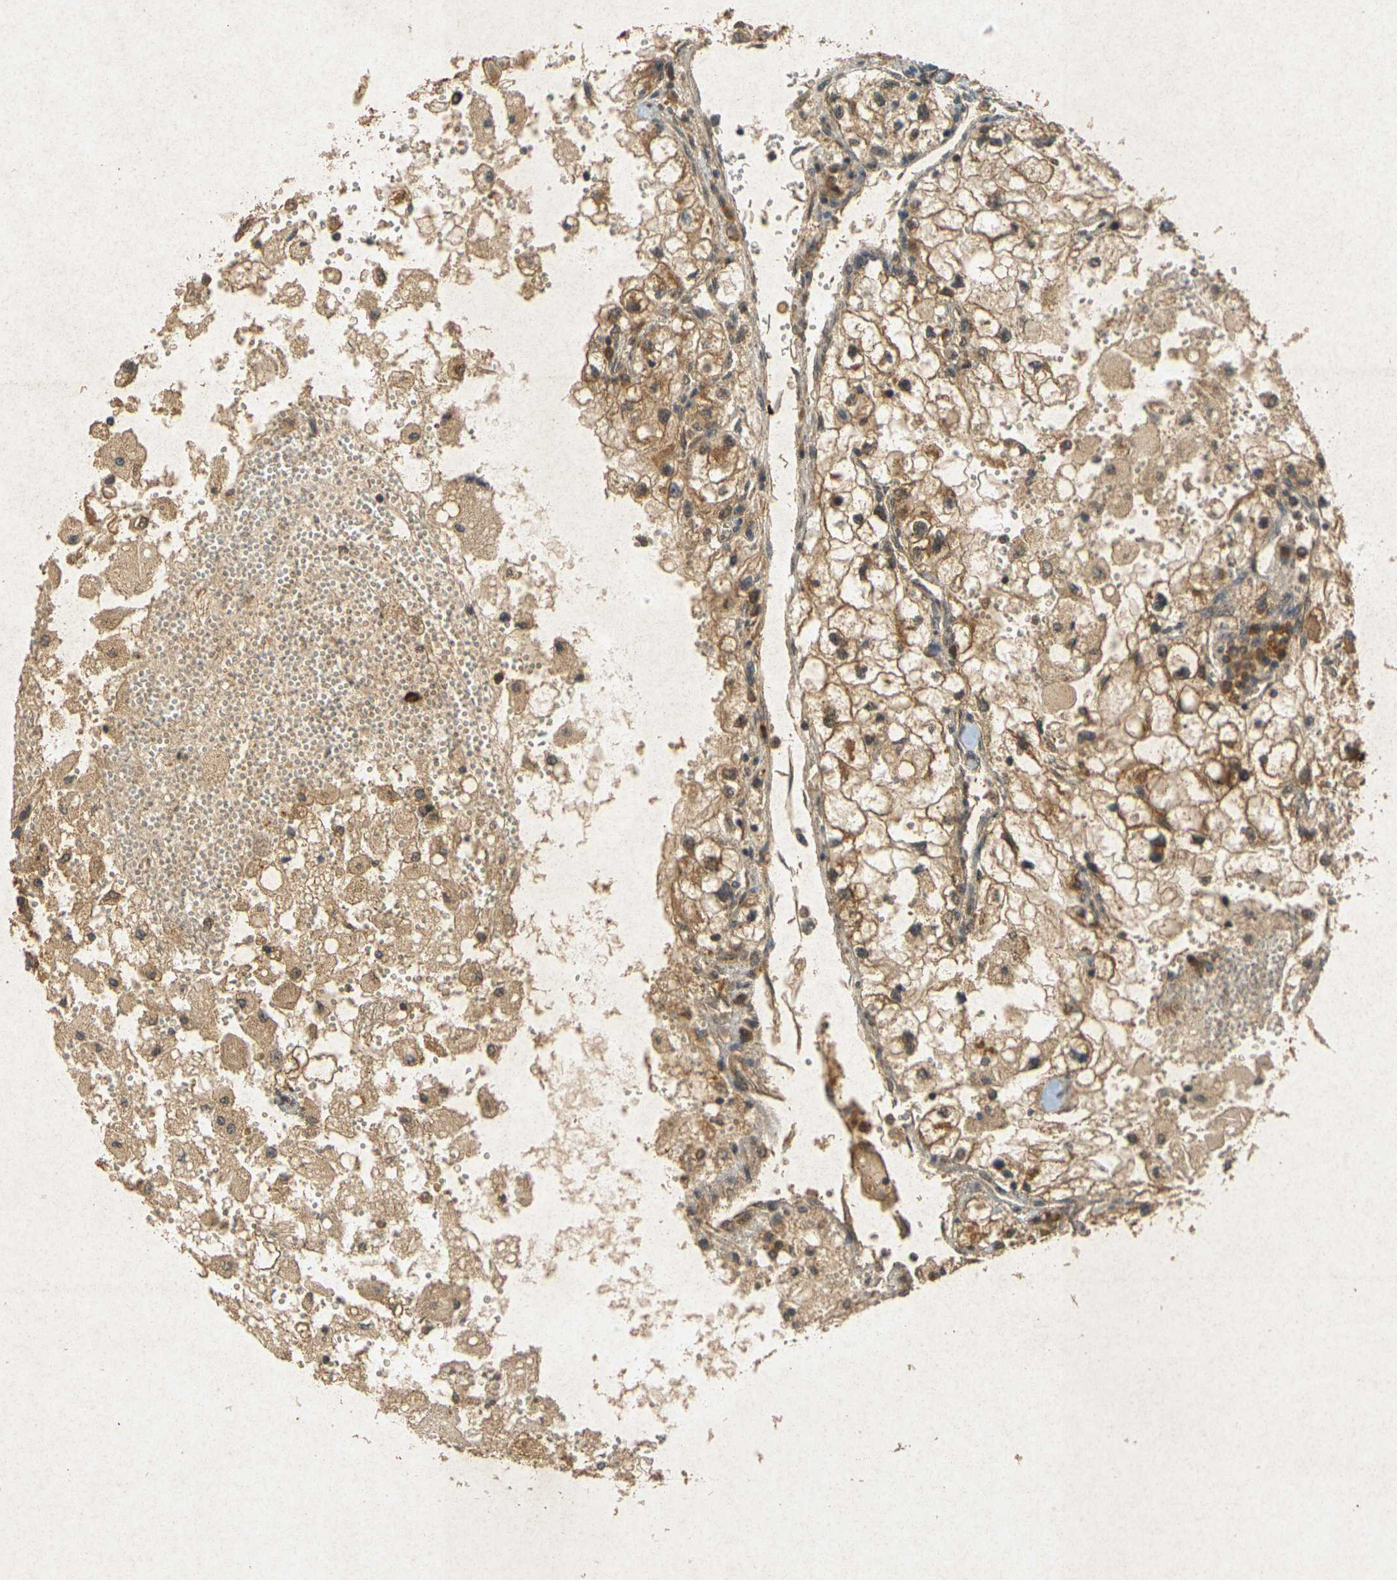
{"staining": {"intensity": "moderate", "quantity": ">75%", "location": "cytoplasmic/membranous"}, "tissue": "renal cancer", "cell_type": "Tumor cells", "image_type": "cancer", "snomed": [{"axis": "morphology", "description": "Adenocarcinoma, NOS"}, {"axis": "topography", "description": "Kidney"}], "caption": "Moderate cytoplasmic/membranous expression is present in about >75% of tumor cells in renal cancer (adenocarcinoma).", "gene": "ERN1", "patient": {"sex": "female", "age": 70}}